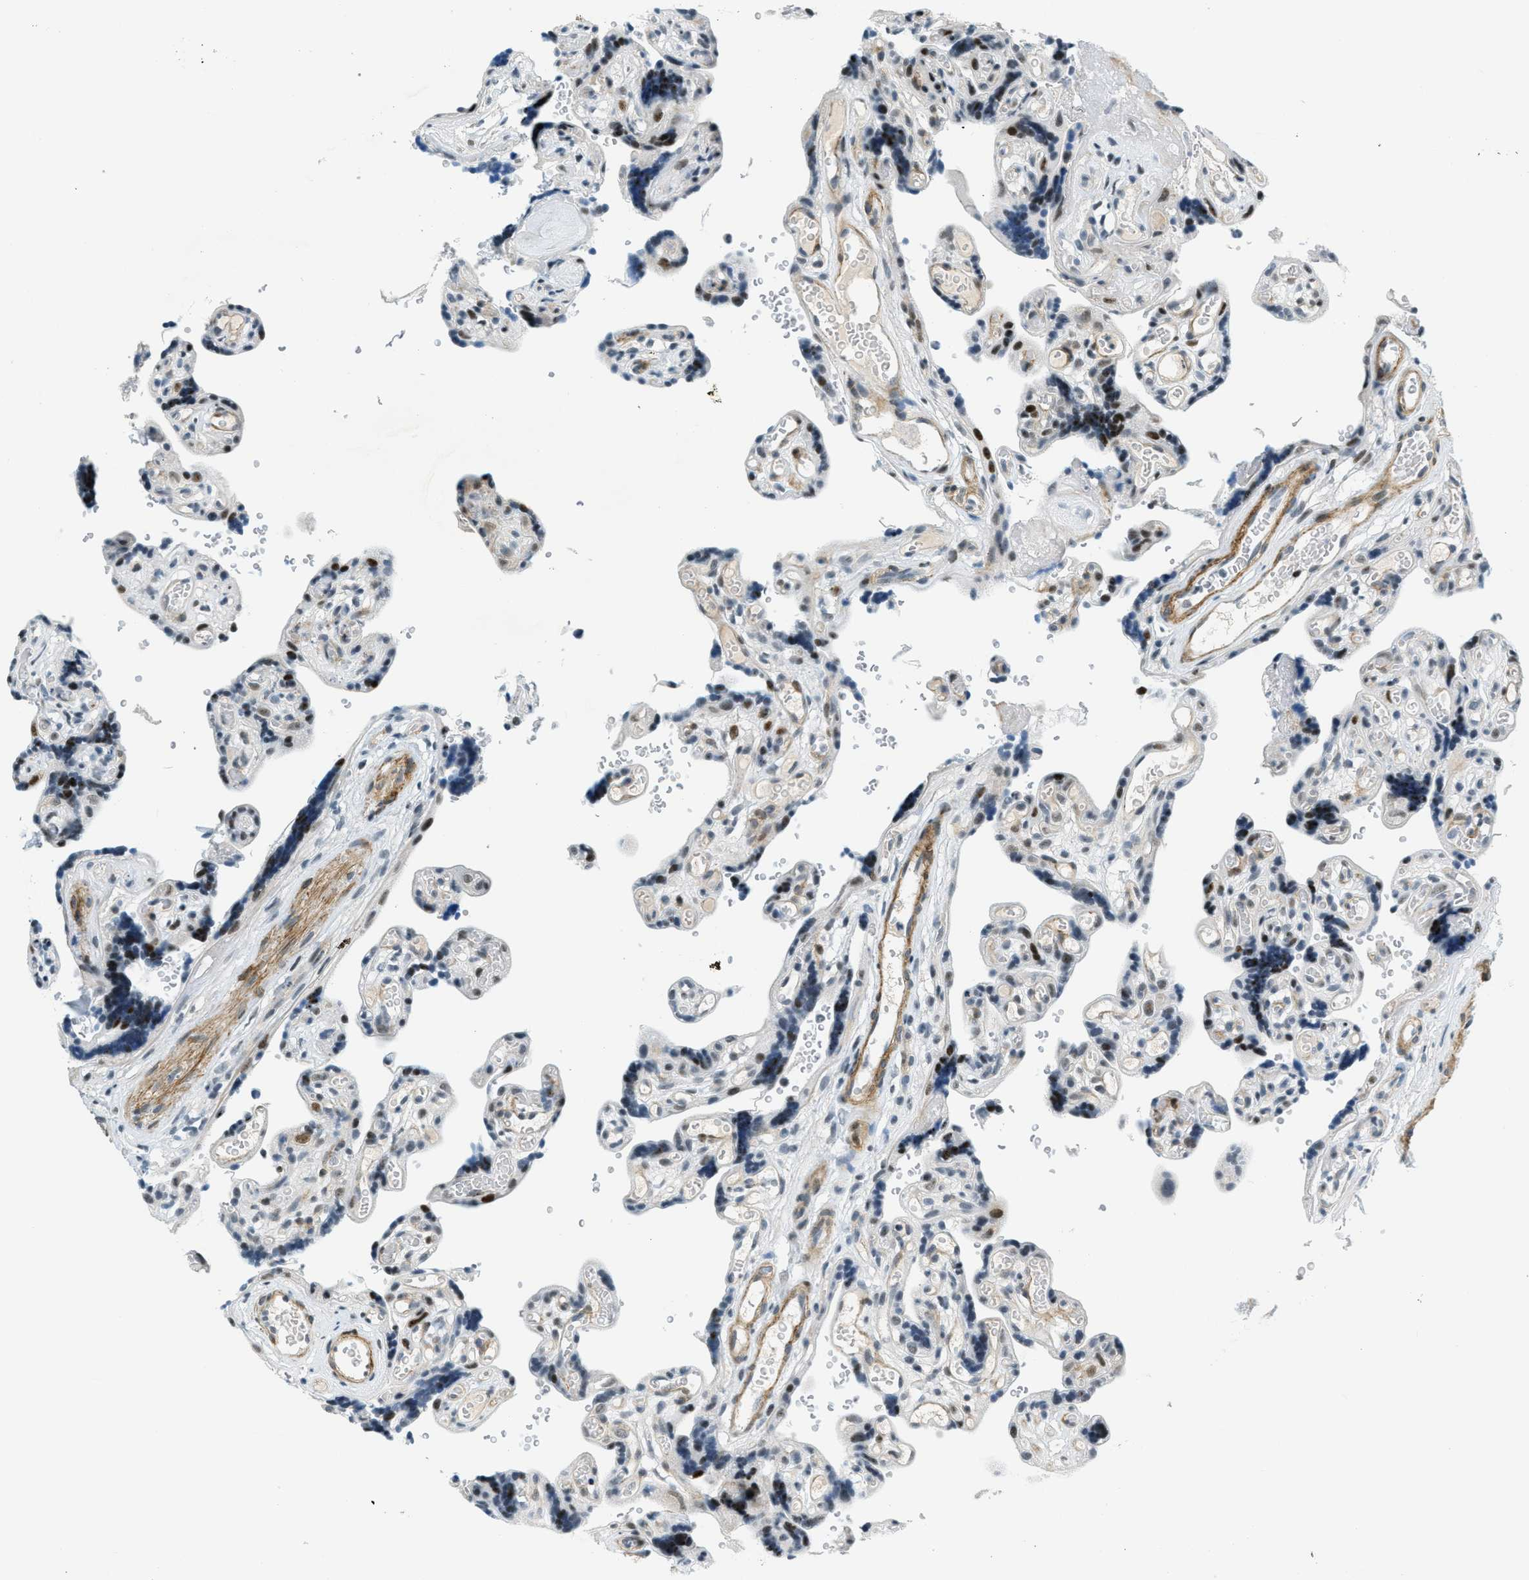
{"staining": {"intensity": "strong", "quantity": ">75%", "location": "cytoplasmic/membranous"}, "tissue": "placenta", "cell_type": "Decidual cells", "image_type": "normal", "snomed": [{"axis": "morphology", "description": "Normal tissue, NOS"}, {"axis": "topography", "description": "Placenta"}], "caption": "Protein staining exhibits strong cytoplasmic/membranous positivity in approximately >75% of decidual cells in normal placenta.", "gene": "ZDHHC23", "patient": {"sex": "female", "age": 30}}